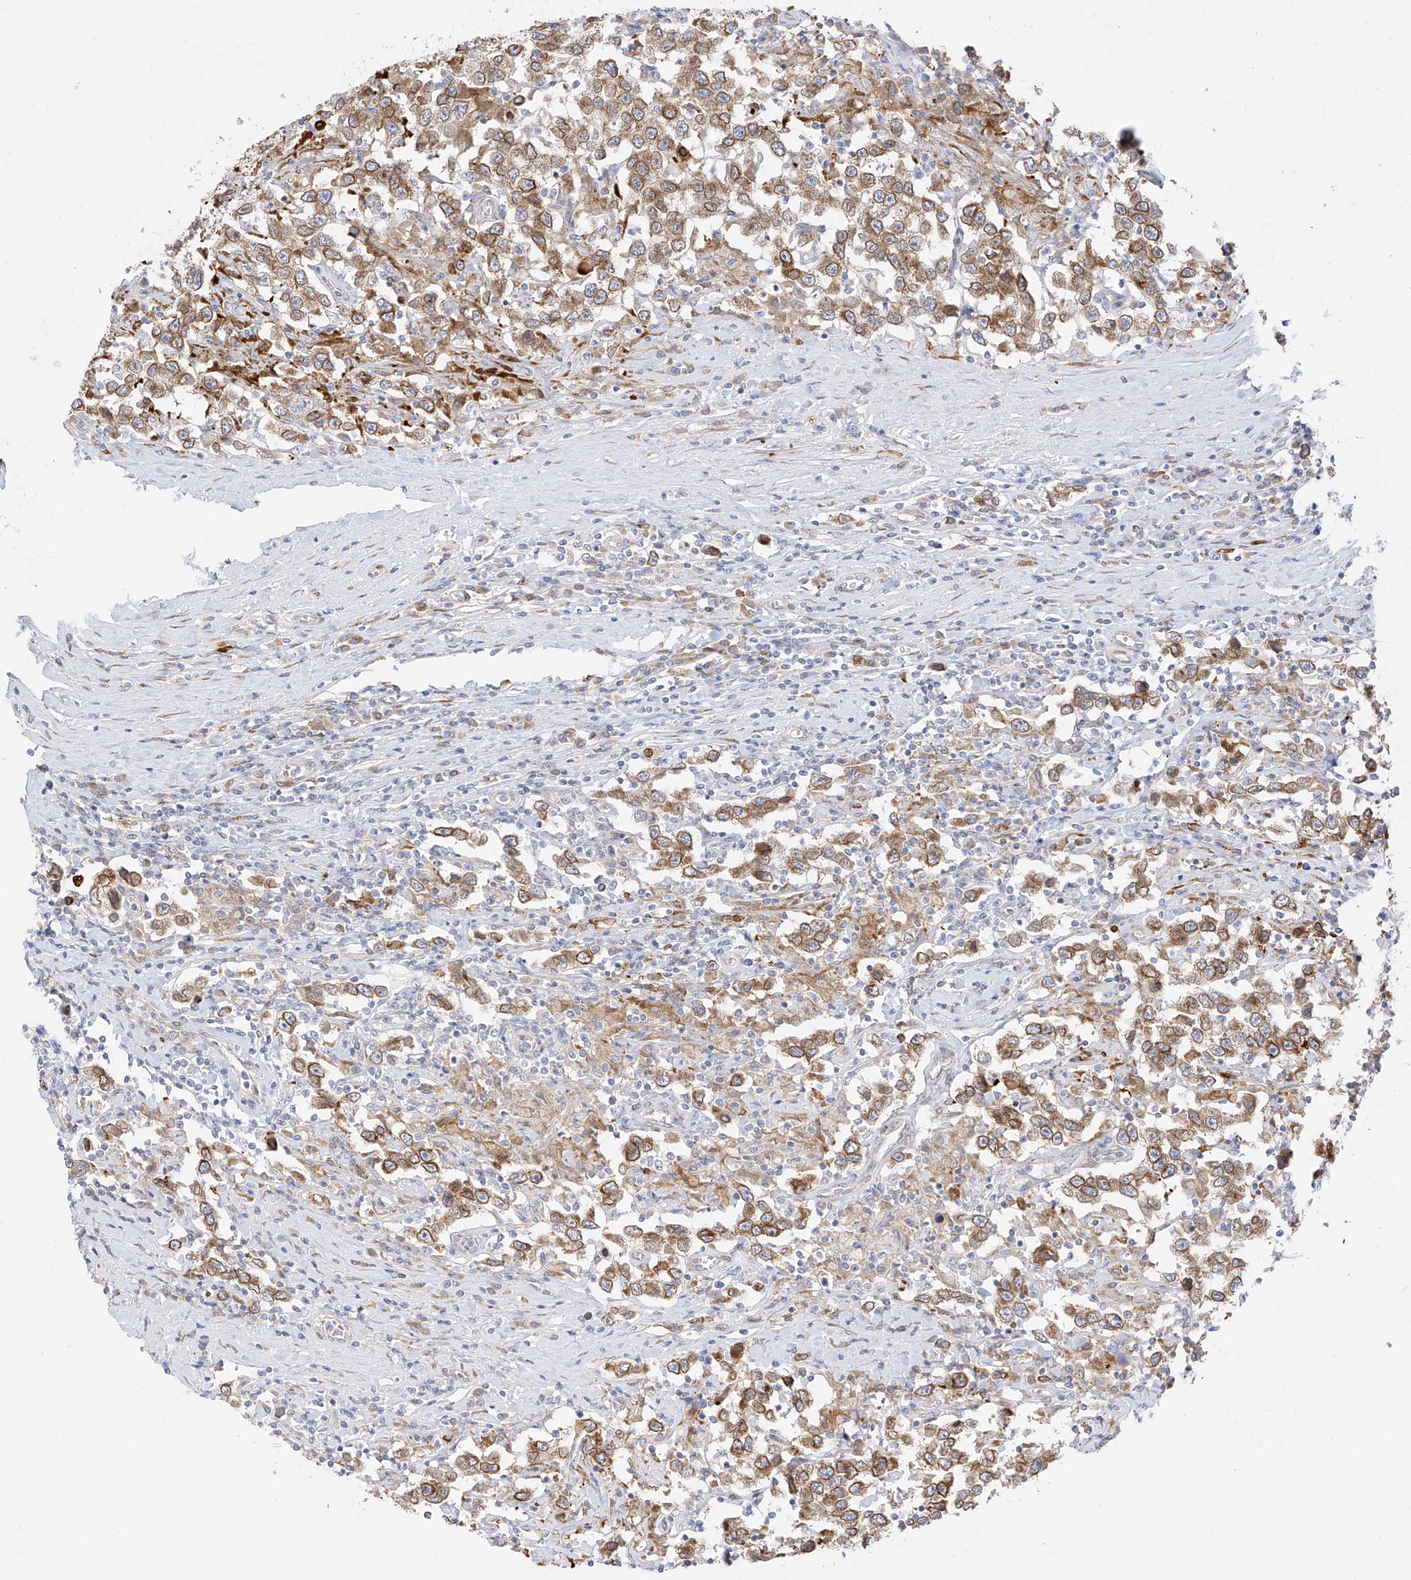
{"staining": {"intensity": "moderate", "quantity": ">75%", "location": "cytoplasmic/membranous"}, "tissue": "testis cancer", "cell_type": "Tumor cells", "image_type": "cancer", "snomed": [{"axis": "morphology", "description": "Seminoma, NOS"}, {"axis": "topography", "description": "Testis"}], "caption": "This image demonstrates immunohistochemistry (IHC) staining of seminoma (testis), with medium moderate cytoplasmic/membranous expression in approximately >75% of tumor cells.", "gene": "PCYOX1", "patient": {"sex": "male", "age": 41}}